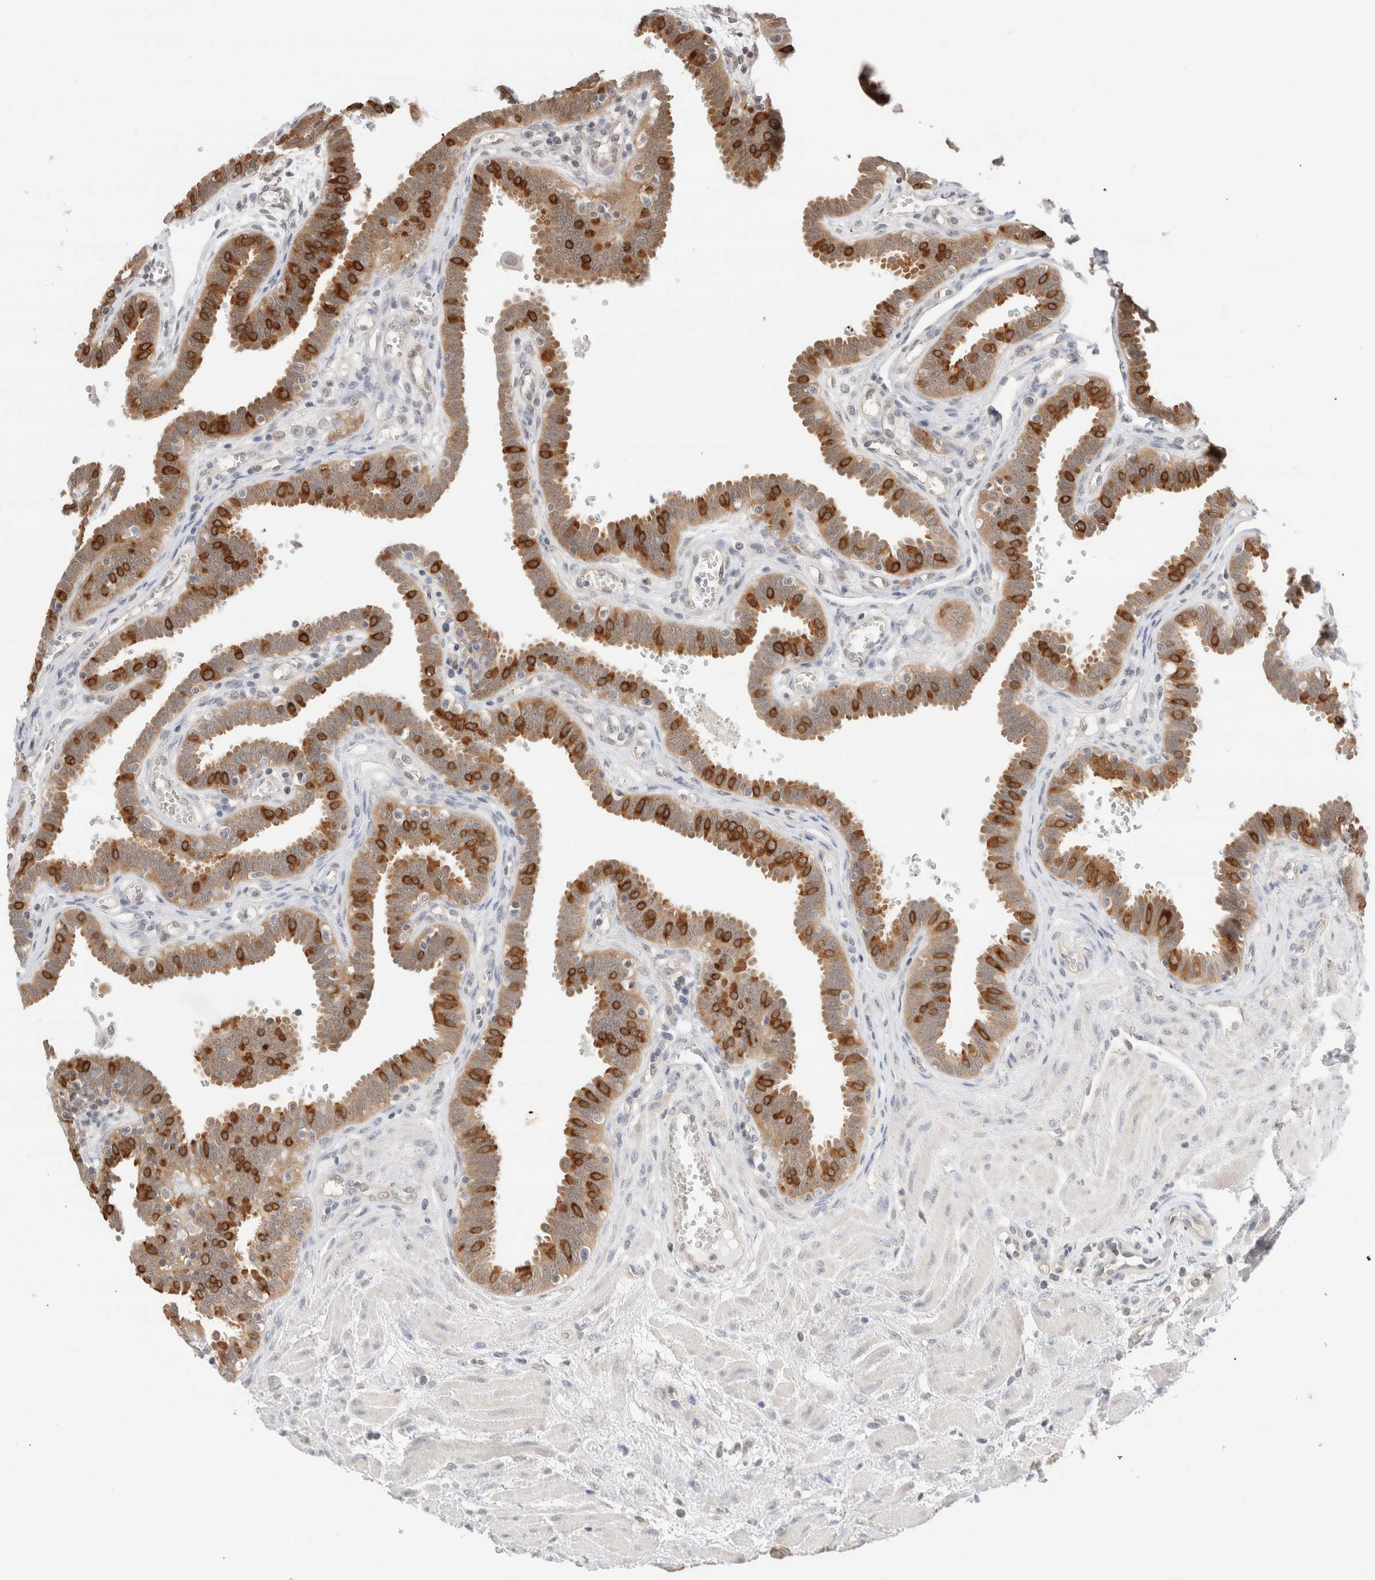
{"staining": {"intensity": "strong", "quantity": ">75%", "location": "cytoplasmic/membranous"}, "tissue": "fallopian tube", "cell_type": "Glandular cells", "image_type": "normal", "snomed": [{"axis": "morphology", "description": "Normal tissue, NOS"}, {"axis": "topography", "description": "Fallopian tube"}], "caption": "About >75% of glandular cells in normal fallopian tube demonstrate strong cytoplasmic/membranous protein staining as visualized by brown immunohistochemical staining.", "gene": "C17orf97", "patient": {"sex": "female", "age": 32}}